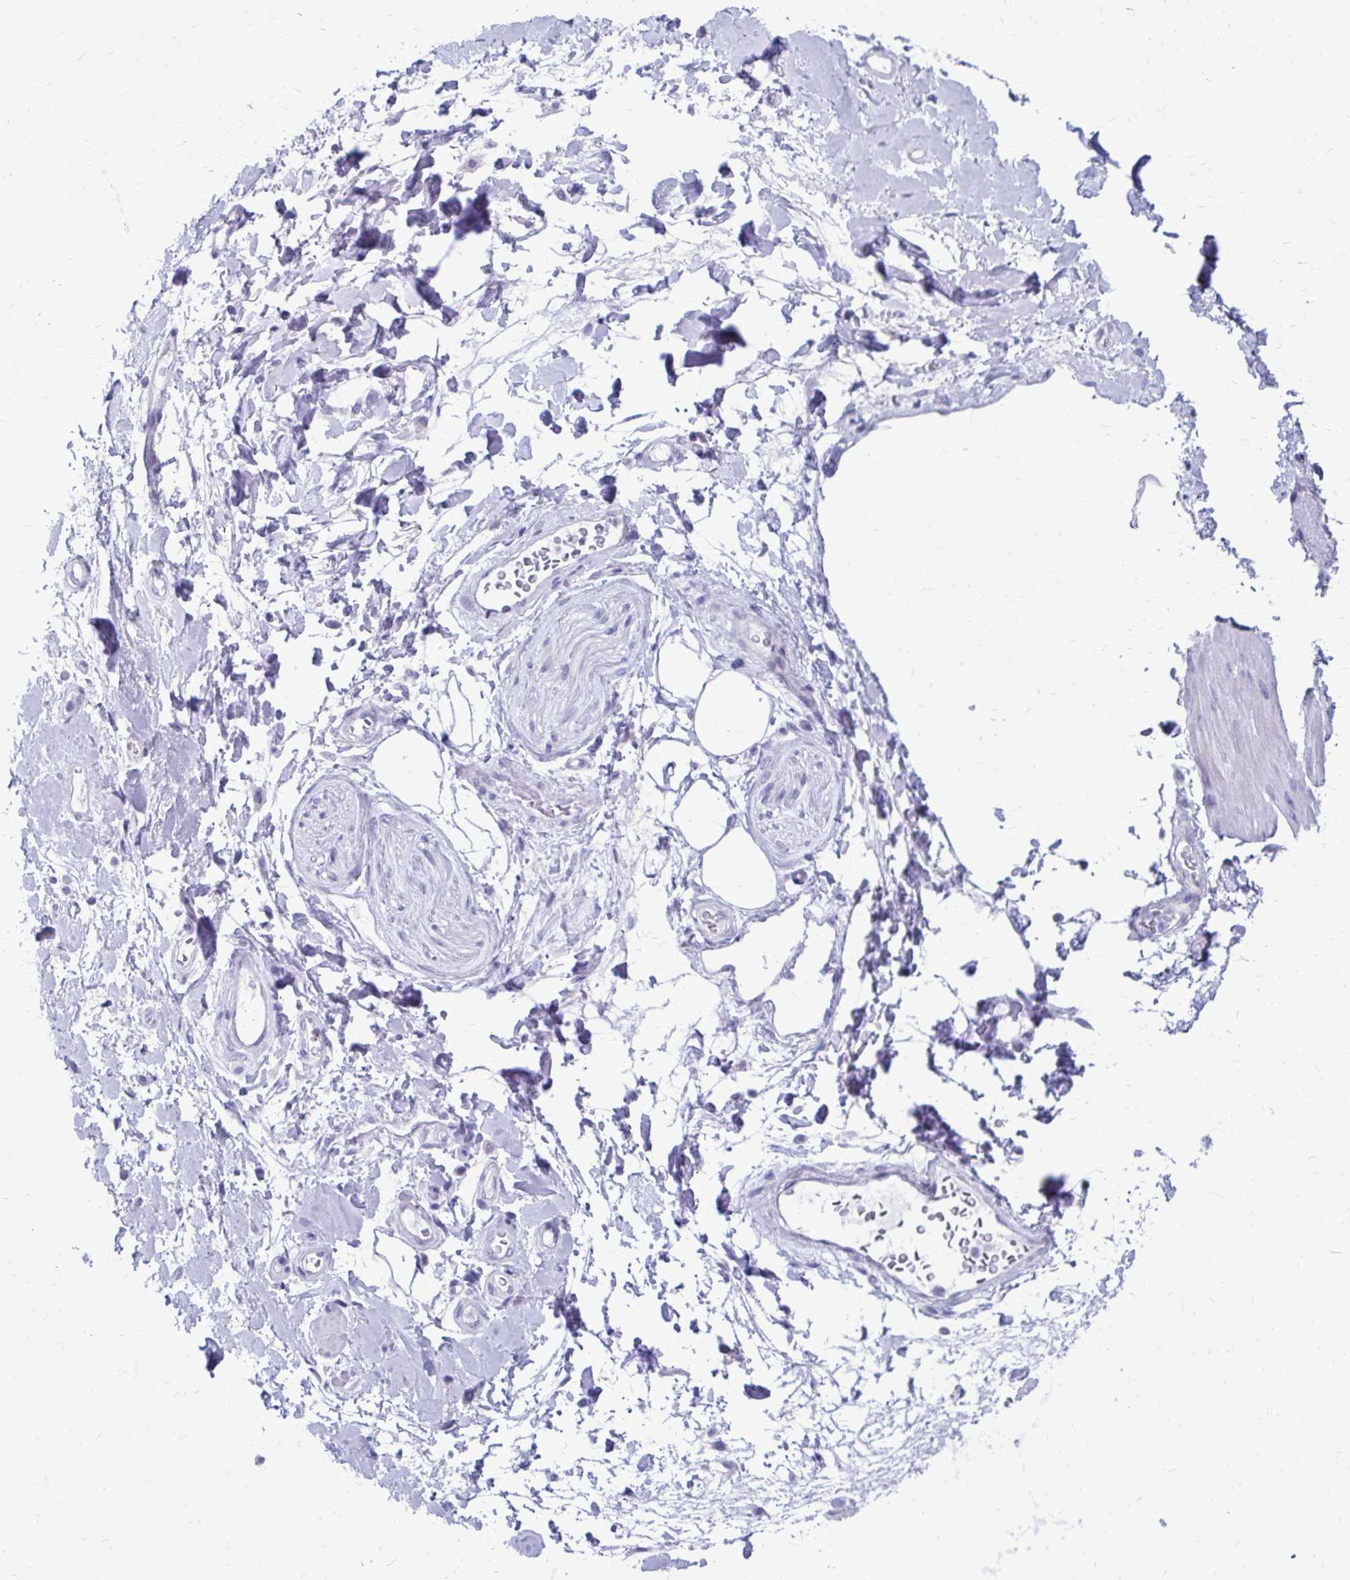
{"staining": {"intensity": "negative", "quantity": "none", "location": "none"}, "tissue": "adipose tissue", "cell_type": "Adipocytes", "image_type": "normal", "snomed": [{"axis": "morphology", "description": "Normal tissue, NOS"}, {"axis": "topography", "description": "Urinary bladder"}, {"axis": "topography", "description": "Peripheral nerve tissue"}], "caption": "Adipose tissue was stained to show a protein in brown. There is no significant staining in adipocytes. (Brightfield microscopy of DAB (3,3'-diaminobenzidine) immunohistochemistry at high magnification).", "gene": "LCN15", "patient": {"sex": "female", "age": 60}}